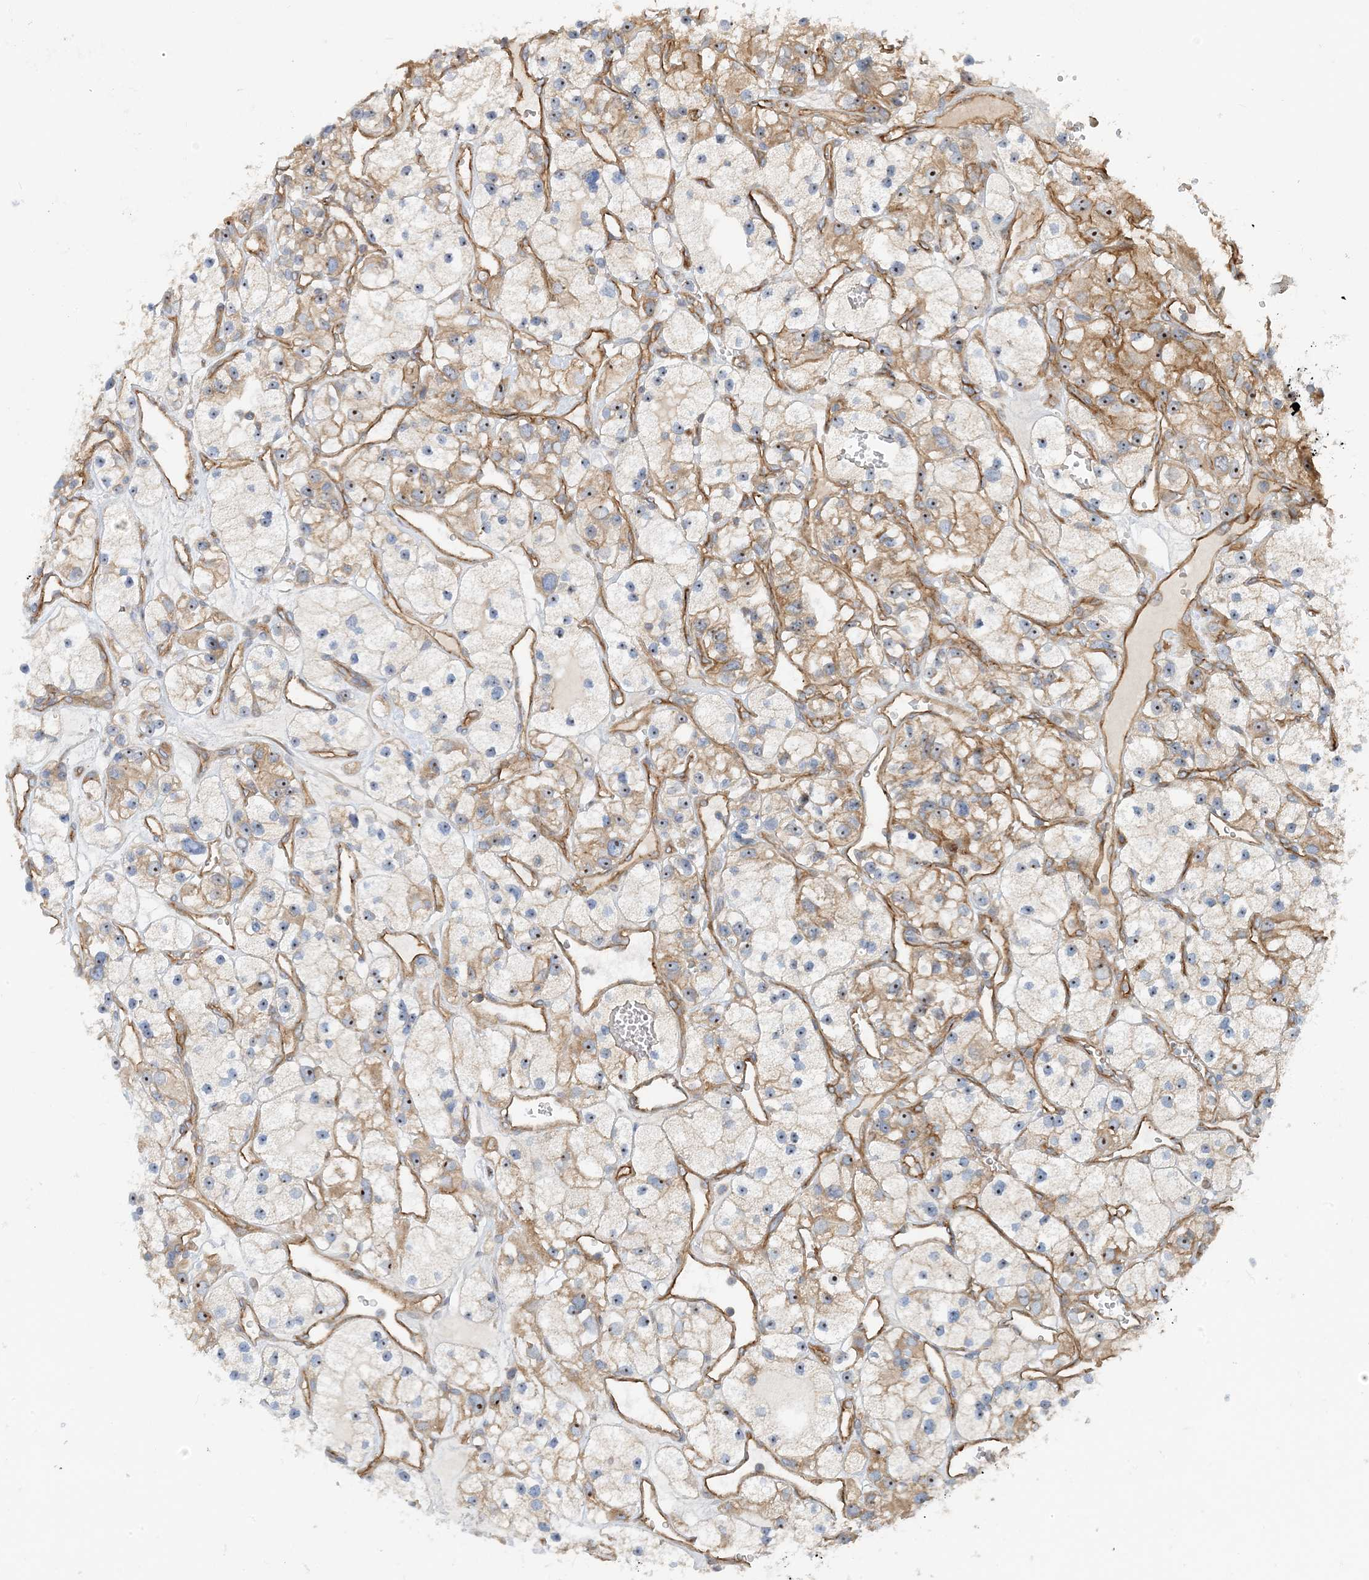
{"staining": {"intensity": "moderate", "quantity": "25%-75%", "location": "cytoplasmic/membranous,nuclear"}, "tissue": "renal cancer", "cell_type": "Tumor cells", "image_type": "cancer", "snomed": [{"axis": "morphology", "description": "Adenocarcinoma, NOS"}, {"axis": "topography", "description": "Kidney"}], "caption": "Immunohistochemistry (DAB (3,3'-diaminobenzidine)) staining of human renal cancer (adenocarcinoma) demonstrates moderate cytoplasmic/membranous and nuclear protein expression in approximately 25%-75% of tumor cells.", "gene": "MYL5", "patient": {"sex": "female", "age": 57}}